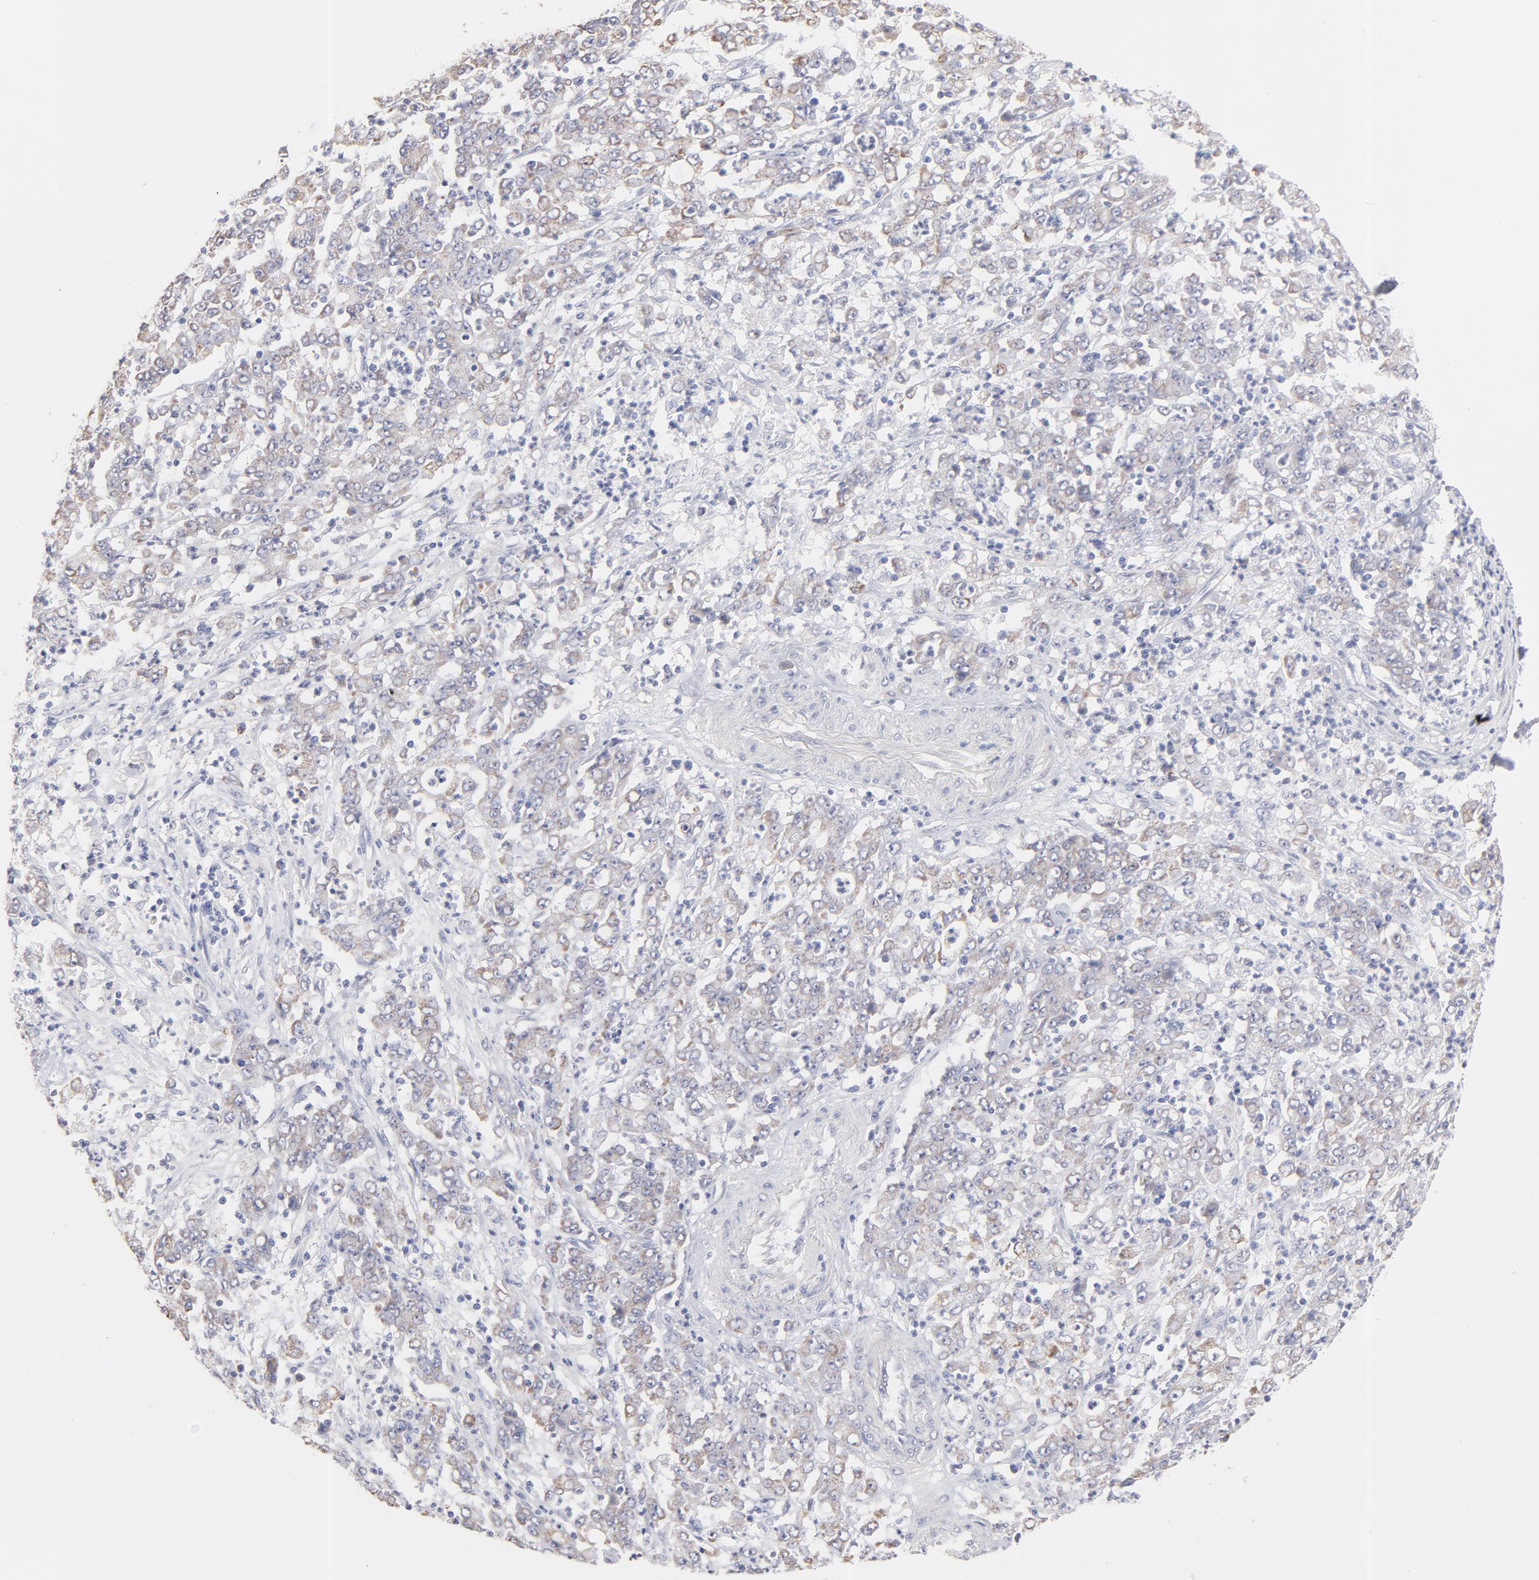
{"staining": {"intensity": "moderate", "quantity": ">75%", "location": "cytoplasmic/membranous"}, "tissue": "stomach cancer", "cell_type": "Tumor cells", "image_type": "cancer", "snomed": [{"axis": "morphology", "description": "Adenocarcinoma, NOS"}, {"axis": "topography", "description": "Stomach, lower"}], "caption": "Protein staining by IHC reveals moderate cytoplasmic/membranous positivity in approximately >75% of tumor cells in stomach cancer (adenocarcinoma).", "gene": "TST", "patient": {"sex": "female", "age": 71}}